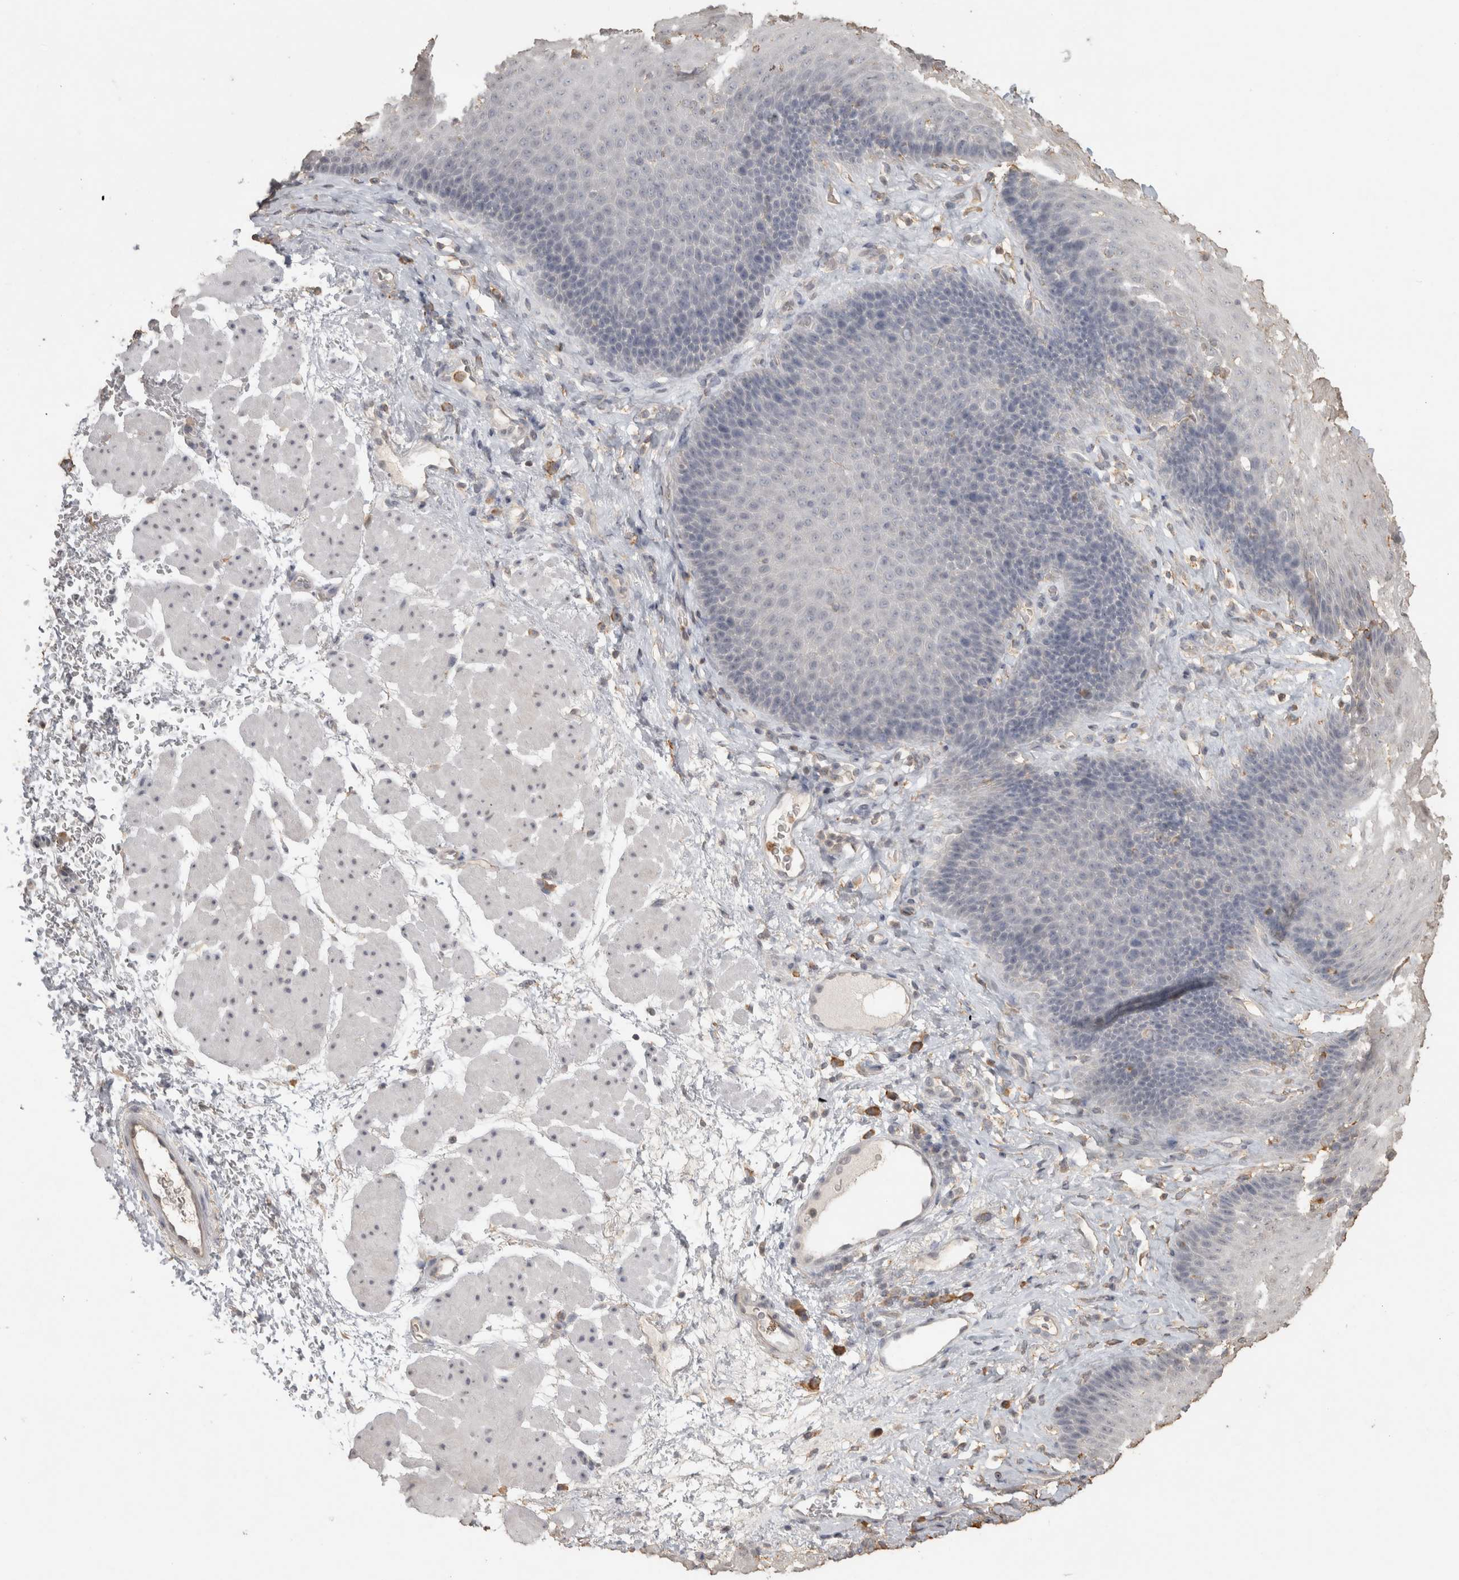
{"staining": {"intensity": "negative", "quantity": "none", "location": "none"}, "tissue": "esophagus", "cell_type": "Squamous epithelial cells", "image_type": "normal", "snomed": [{"axis": "morphology", "description": "Normal tissue, NOS"}, {"axis": "topography", "description": "Esophagus"}], "caption": "An IHC photomicrograph of normal esophagus is shown. There is no staining in squamous epithelial cells of esophagus. (Brightfield microscopy of DAB (3,3'-diaminobenzidine) immunohistochemistry (IHC) at high magnification).", "gene": "REPS2", "patient": {"sex": "female", "age": 66}}